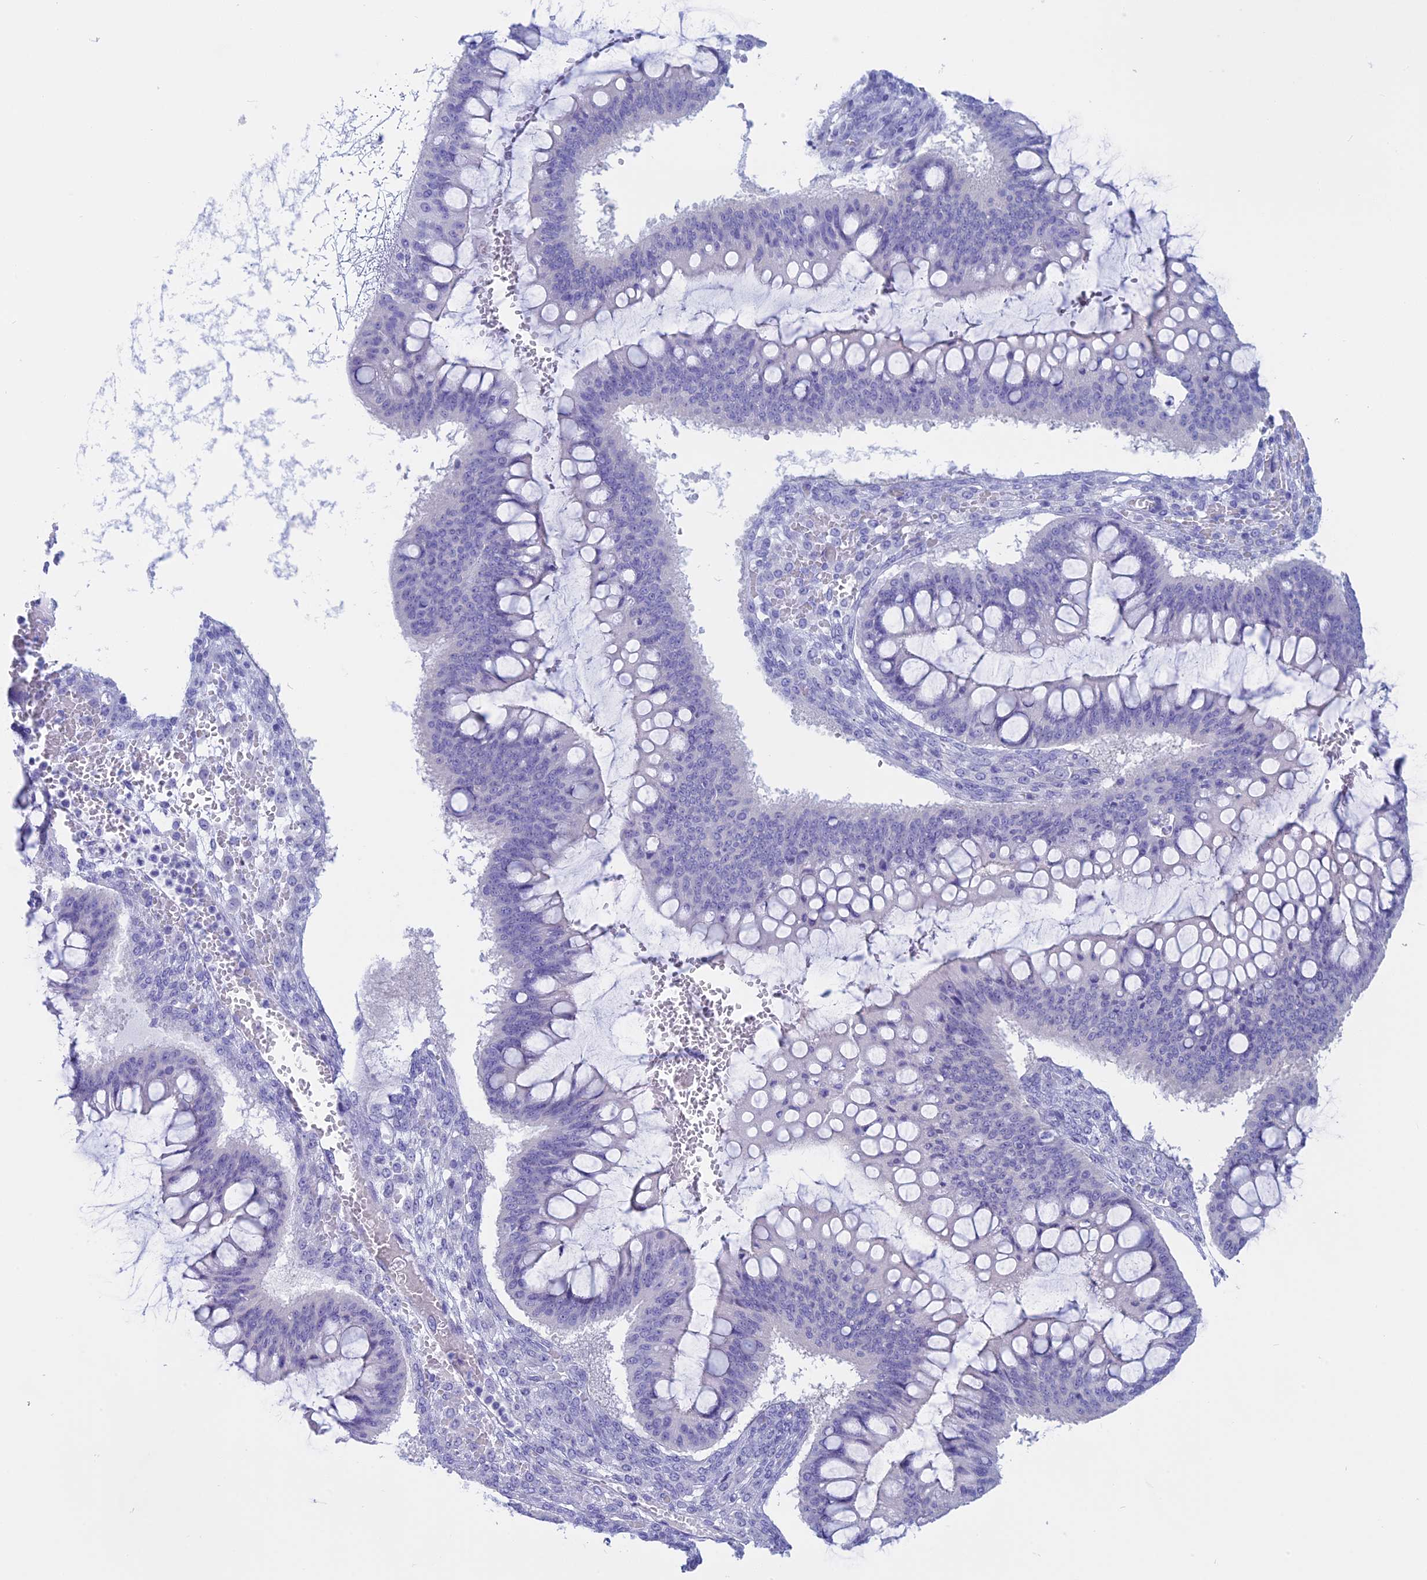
{"staining": {"intensity": "negative", "quantity": "none", "location": "none"}, "tissue": "ovarian cancer", "cell_type": "Tumor cells", "image_type": "cancer", "snomed": [{"axis": "morphology", "description": "Cystadenocarcinoma, mucinous, NOS"}, {"axis": "topography", "description": "Ovary"}], "caption": "High magnification brightfield microscopy of mucinous cystadenocarcinoma (ovarian) stained with DAB (brown) and counterstained with hematoxylin (blue): tumor cells show no significant staining. (IHC, brightfield microscopy, high magnification).", "gene": "RP1", "patient": {"sex": "female", "age": 73}}